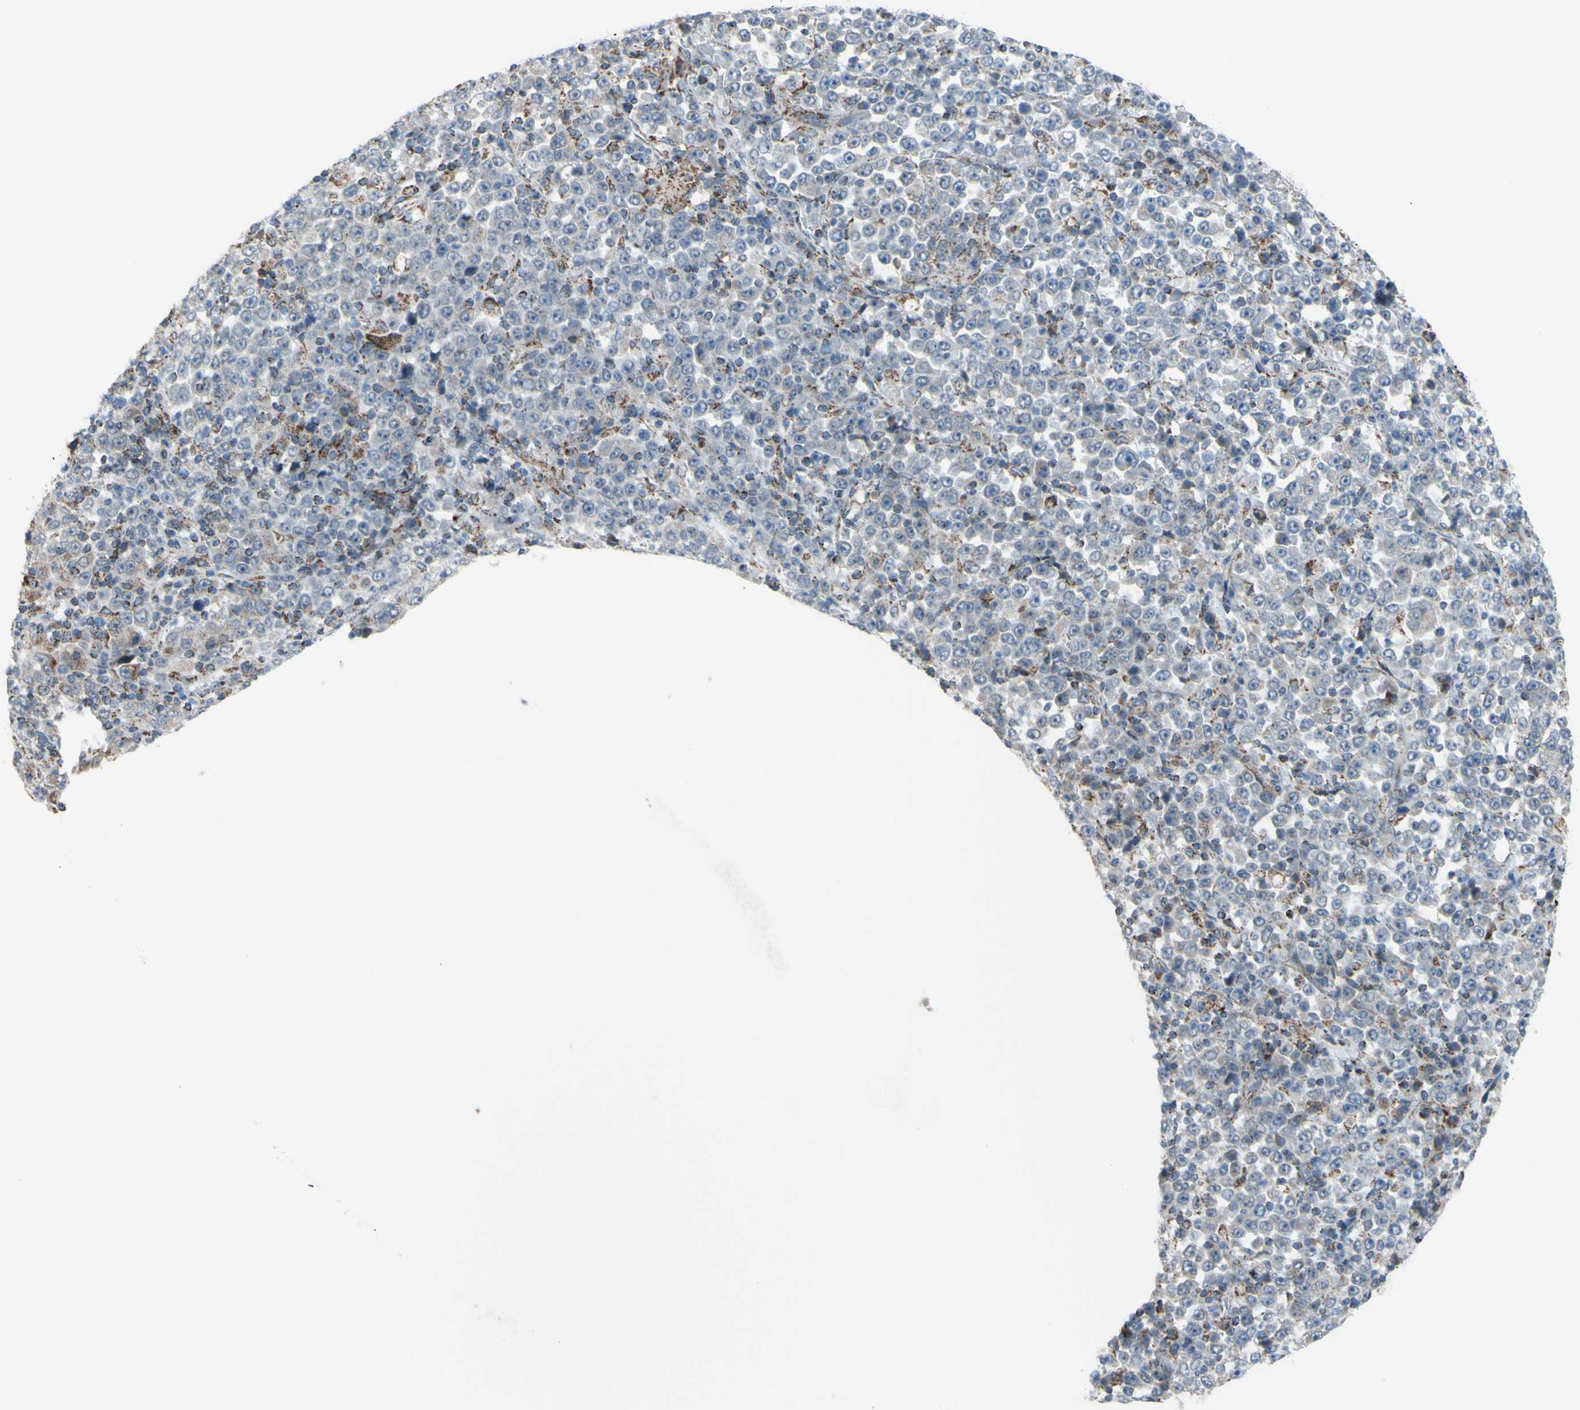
{"staining": {"intensity": "weak", "quantity": "<25%", "location": "cytoplasmic/membranous"}, "tissue": "stomach cancer", "cell_type": "Tumor cells", "image_type": "cancer", "snomed": [{"axis": "morphology", "description": "Normal tissue, NOS"}, {"axis": "morphology", "description": "Adenocarcinoma, NOS"}, {"axis": "topography", "description": "Stomach, upper"}, {"axis": "topography", "description": "Stomach"}], "caption": "Immunohistochemistry of adenocarcinoma (stomach) reveals no staining in tumor cells.", "gene": "GLT8D1", "patient": {"sex": "male", "age": 59}}